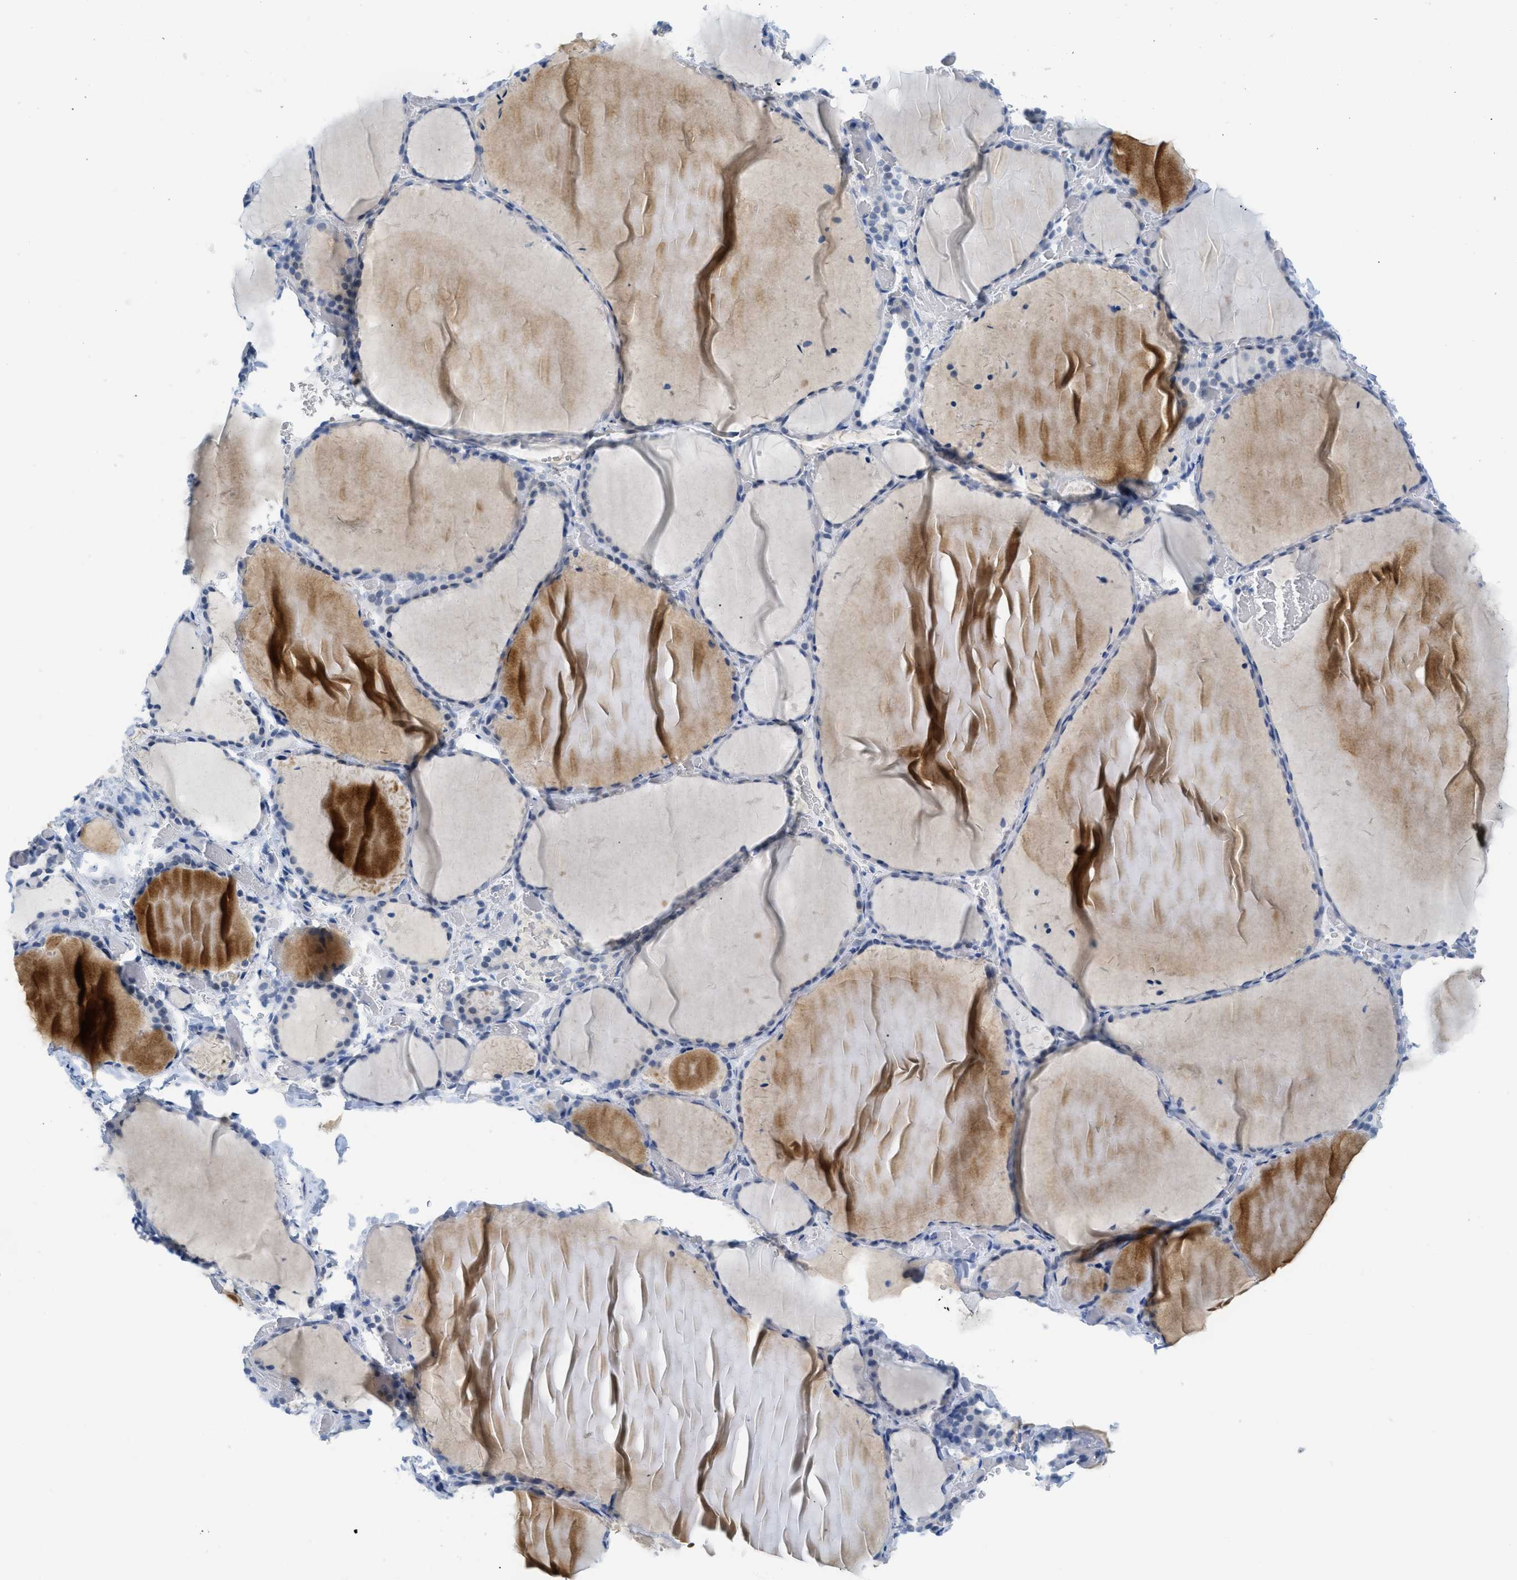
{"staining": {"intensity": "negative", "quantity": "none", "location": "none"}, "tissue": "thyroid gland", "cell_type": "Glandular cells", "image_type": "normal", "snomed": [{"axis": "morphology", "description": "Normal tissue, NOS"}, {"axis": "topography", "description": "Thyroid gland"}], "caption": "High power microscopy image of an immunohistochemistry (IHC) histopathology image of unremarkable thyroid gland, revealing no significant staining in glandular cells.", "gene": "HSF2", "patient": {"sex": "female", "age": 22}}